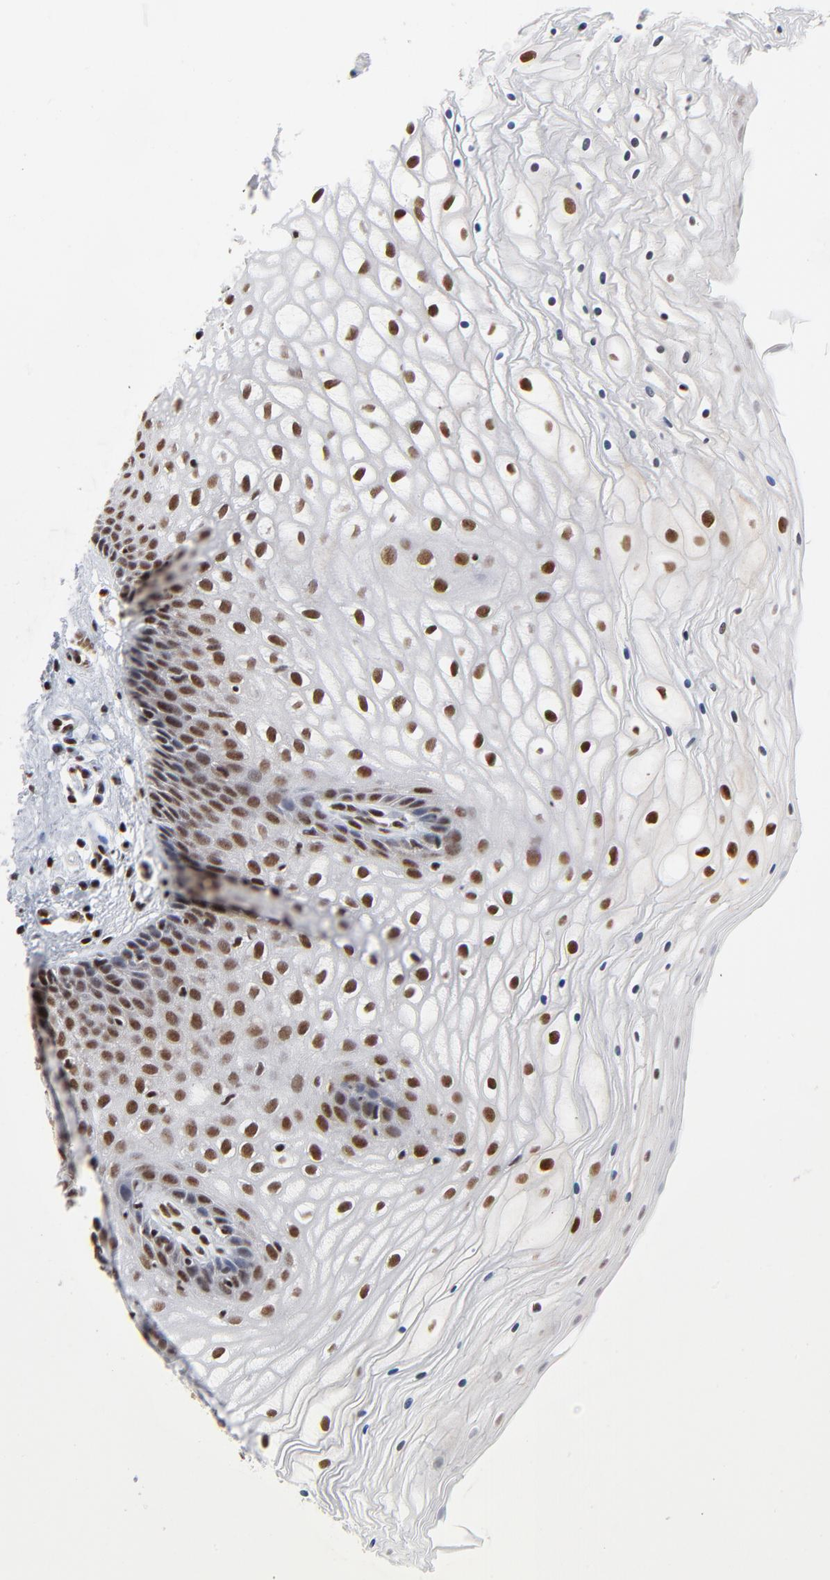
{"staining": {"intensity": "strong", "quantity": ">75%", "location": "nuclear"}, "tissue": "vagina", "cell_type": "Squamous epithelial cells", "image_type": "normal", "snomed": [{"axis": "morphology", "description": "Normal tissue, NOS"}, {"axis": "topography", "description": "Vagina"}], "caption": "Immunohistochemical staining of normal vagina reveals high levels of strong nuclear positivity in about >75% of squamous epithelial cells. The staining is performed using DAB (3,3'-diaminobenzidine) brown chromogen to label protein expression. The nuclei are counter-stained blue using hematoxylin.", "gene": "CREB1", "patient": {"sex": "female", "age": 34}}